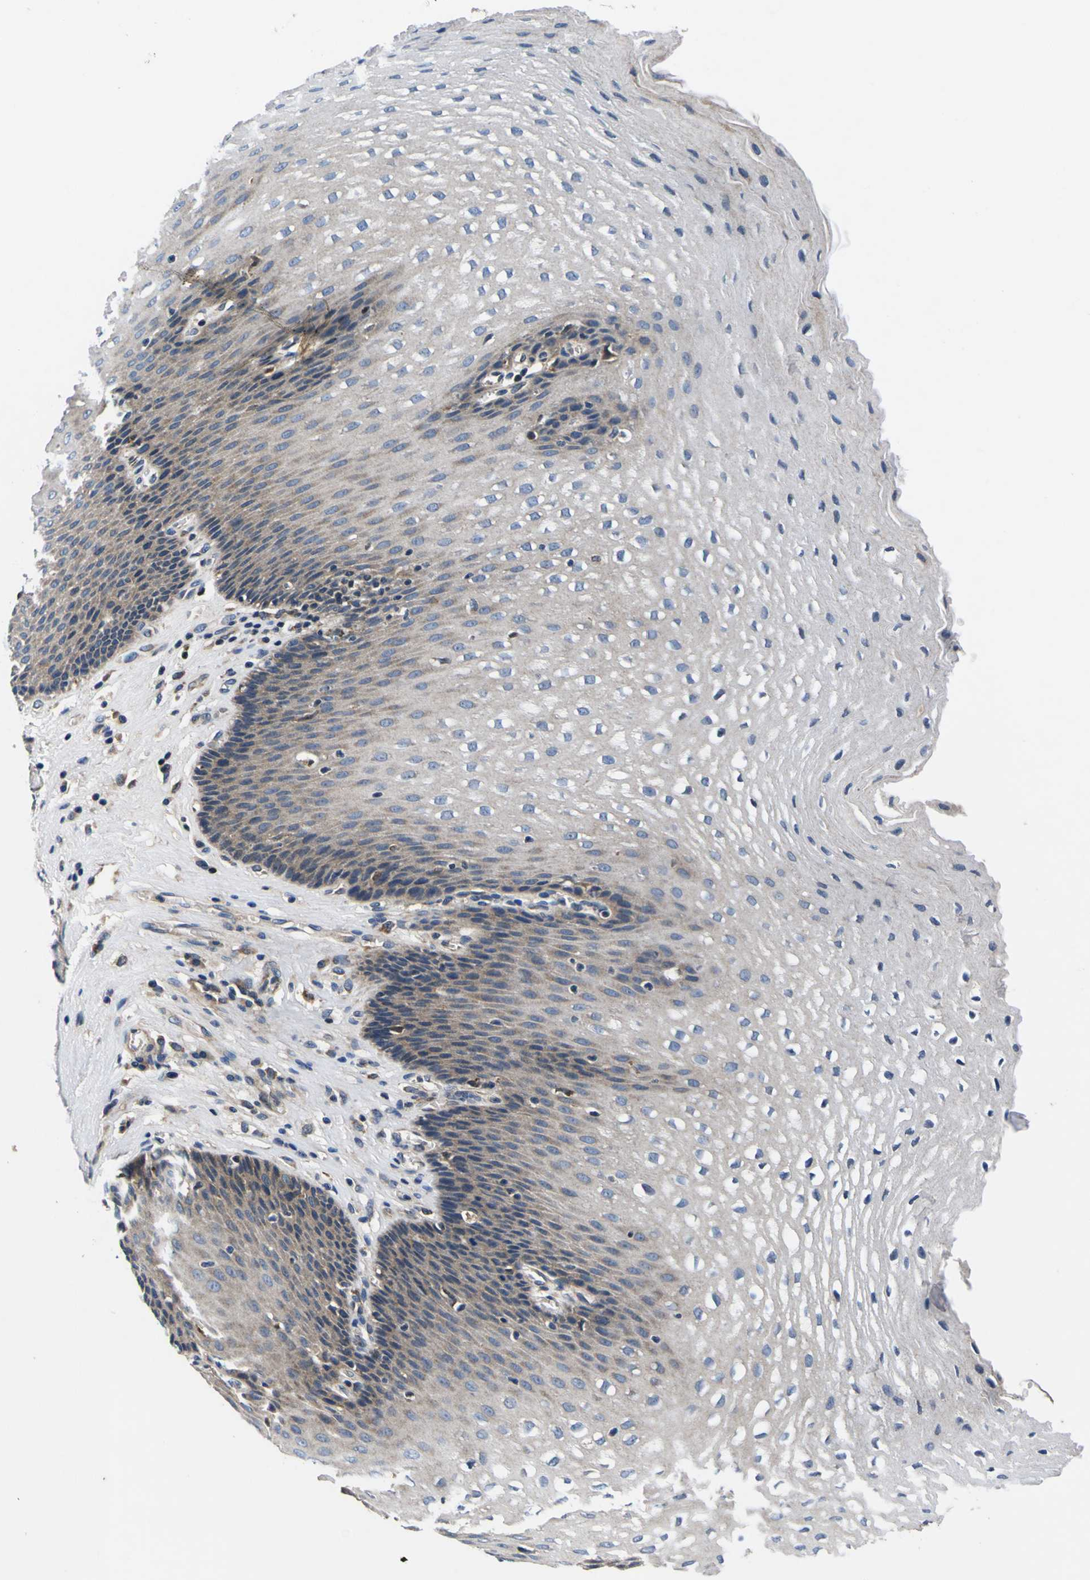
{"staining": {"intensity": "weak", "quantity": "25%-75%", "location": "cytoplasmic/membranous"}, "tissue": "esophagus", "cell_type": "Squamous epithelial cells", "image_type": "normal", "snomed": [{"axis": "morphology", "description": "Normal tissue, NOS"}, {"axis": "topography", "description": "Esophagus"}], "caption": "Immunohistochemistry image of benign human esophagus stained for a protein (brown), which shows low levels of weak cytoplasmic/membranous positivity in approximately 25%-75% of squamous epithelial cells.", "gene": "EPHB4", "patient": {"sex": "male", "age": 48}}